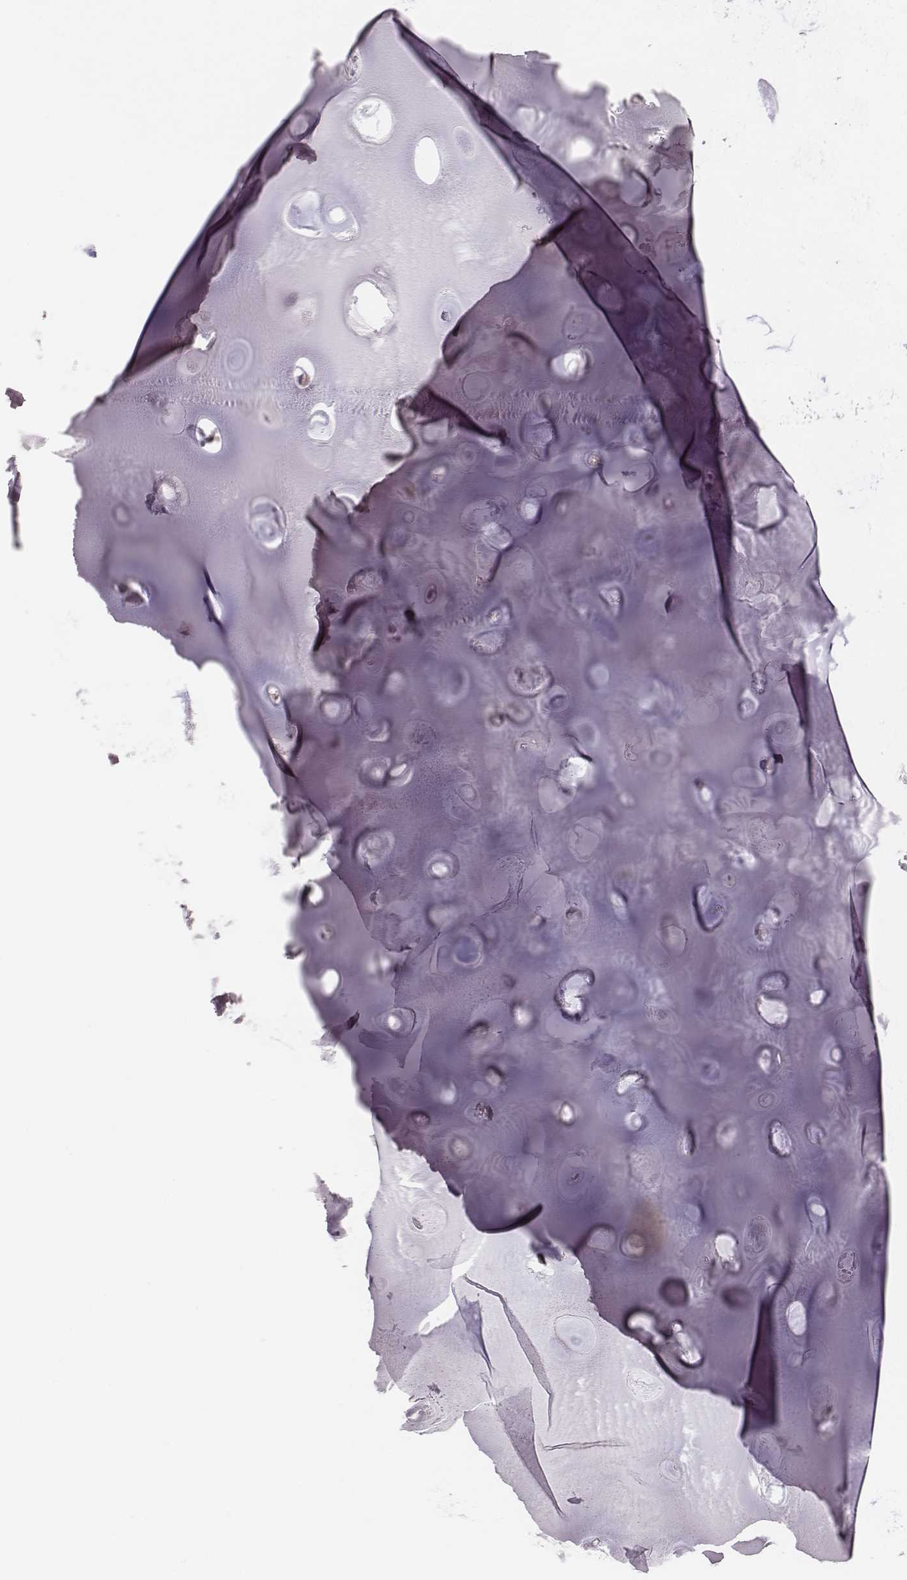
{"staining": {"intensity": "negative", "quantity": "none", "location": "none"}, "tissue": "adipose tissue", "cell_type": "Adipocytes", "image_type": "normal", "snomed": [{"axis": "morphology", "description": "Normal tissue, NOS"}, {"axis": "morphology", "description": "Squamous cell carcinoma, NOS"}, {"axis": "topography", "description": "Cartilage tissue"}, {"axis": "topography", "description": "Lung"}], "caption": "Adipocytes show no significant protein expression in normal adipose tissue.", "gene": "CARS1", "patient": {"sex": "male", "age": 66}}